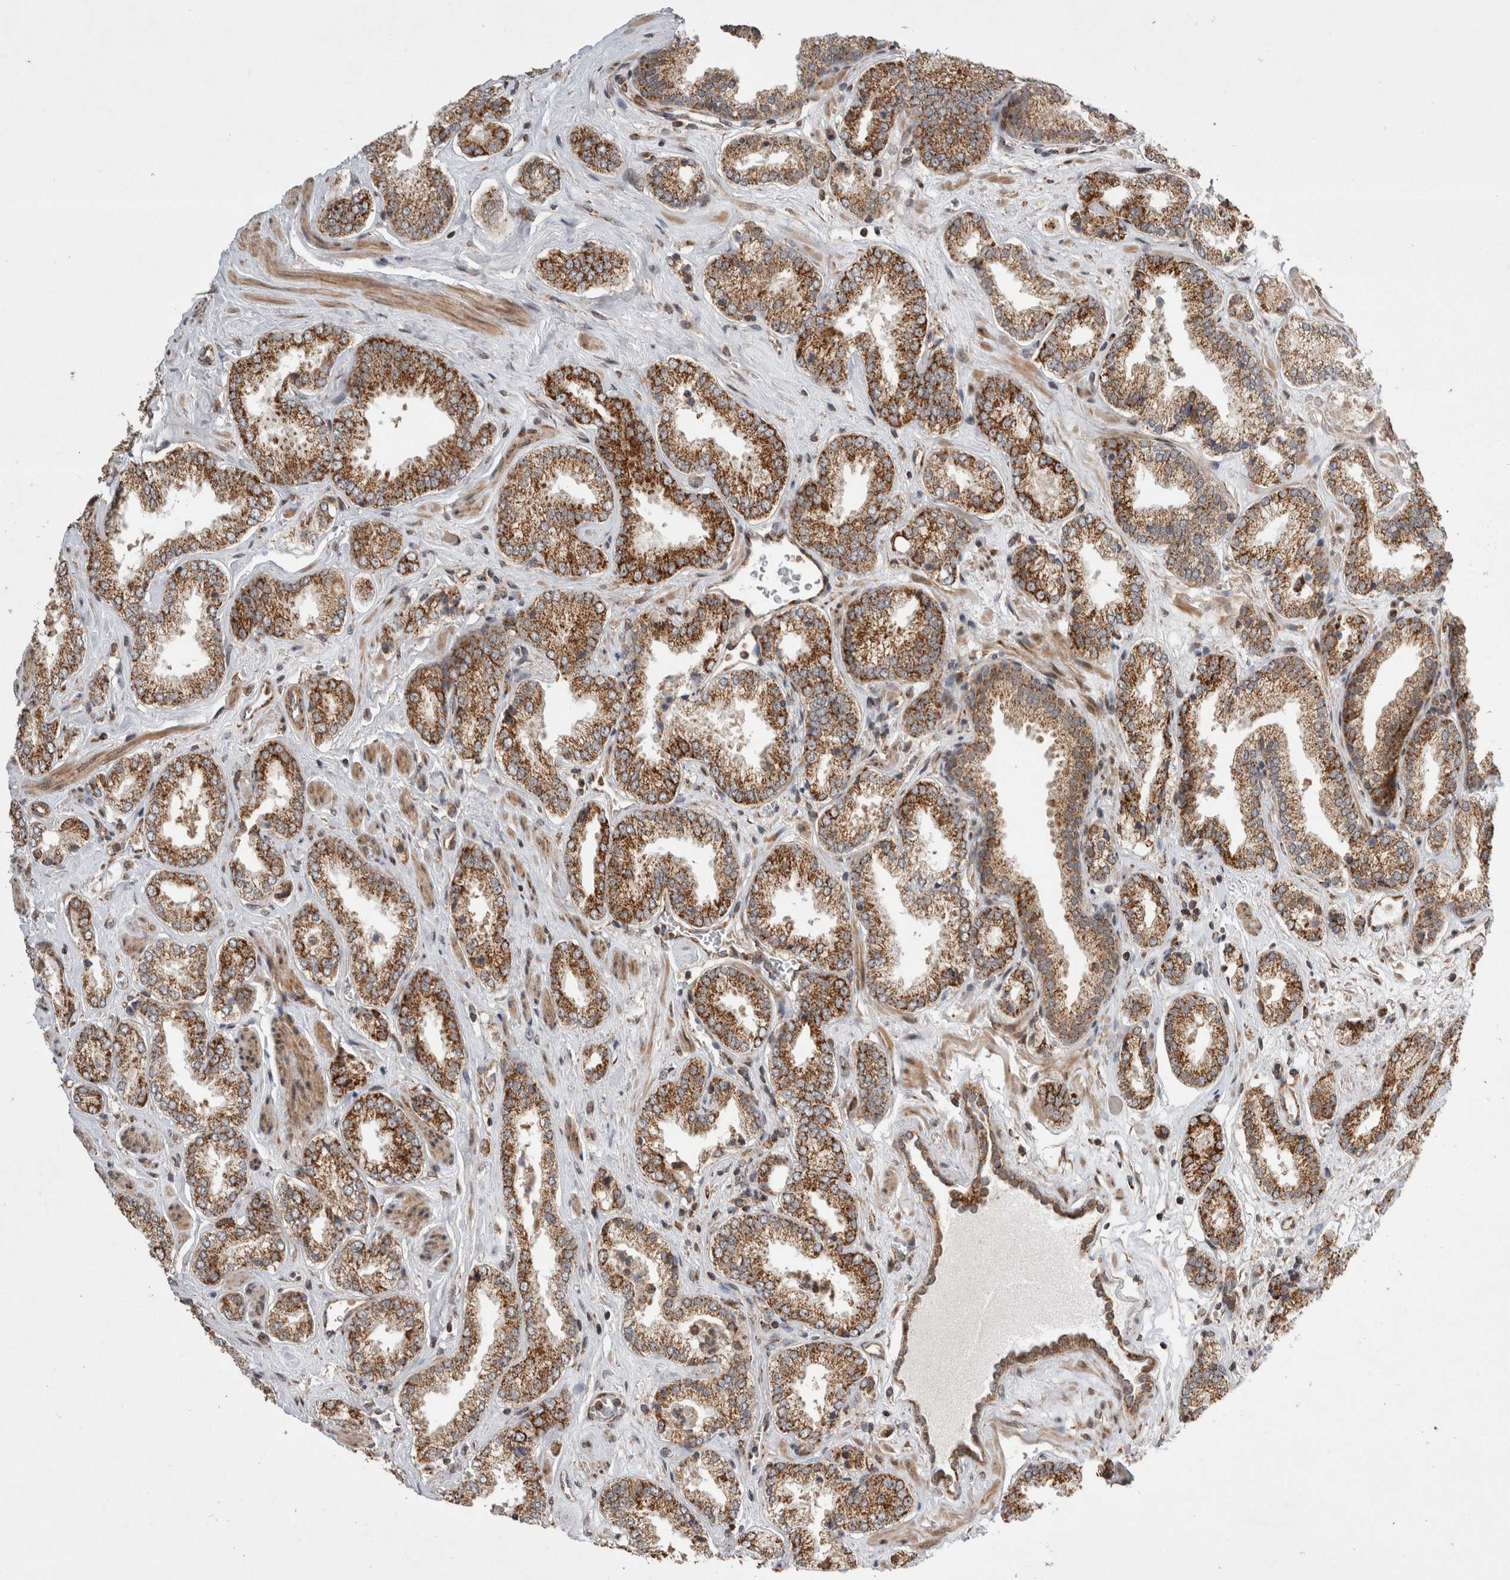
{"staining": {"intensity": "moderate", "quantity": ">75%", "location": "cytoplasmic/membranous"}, "tissue": "prostate cancer", "cell_type": "Tumor cells", "image_type": "cancer", "snomed": [{"axis": "morphology", "description": "Adenocarcinoma, Low grade"}, {"axis": "topography", "description": "Prostate"}], "caption": "Brown immunohistochemical staining in human low-grade adenocarcinoma (prostate) reveals moderate cytoplasmic/membranous expression in approximately >75% of tumor cells. The staining was performed using DAB (3,3'-diaminobenzidine), with brown indicating positive protein expression. Nuclei are stained blue with hematoxylin.", "gene": "MRPL37", "patient": {"sex": "male", "age": 62}}